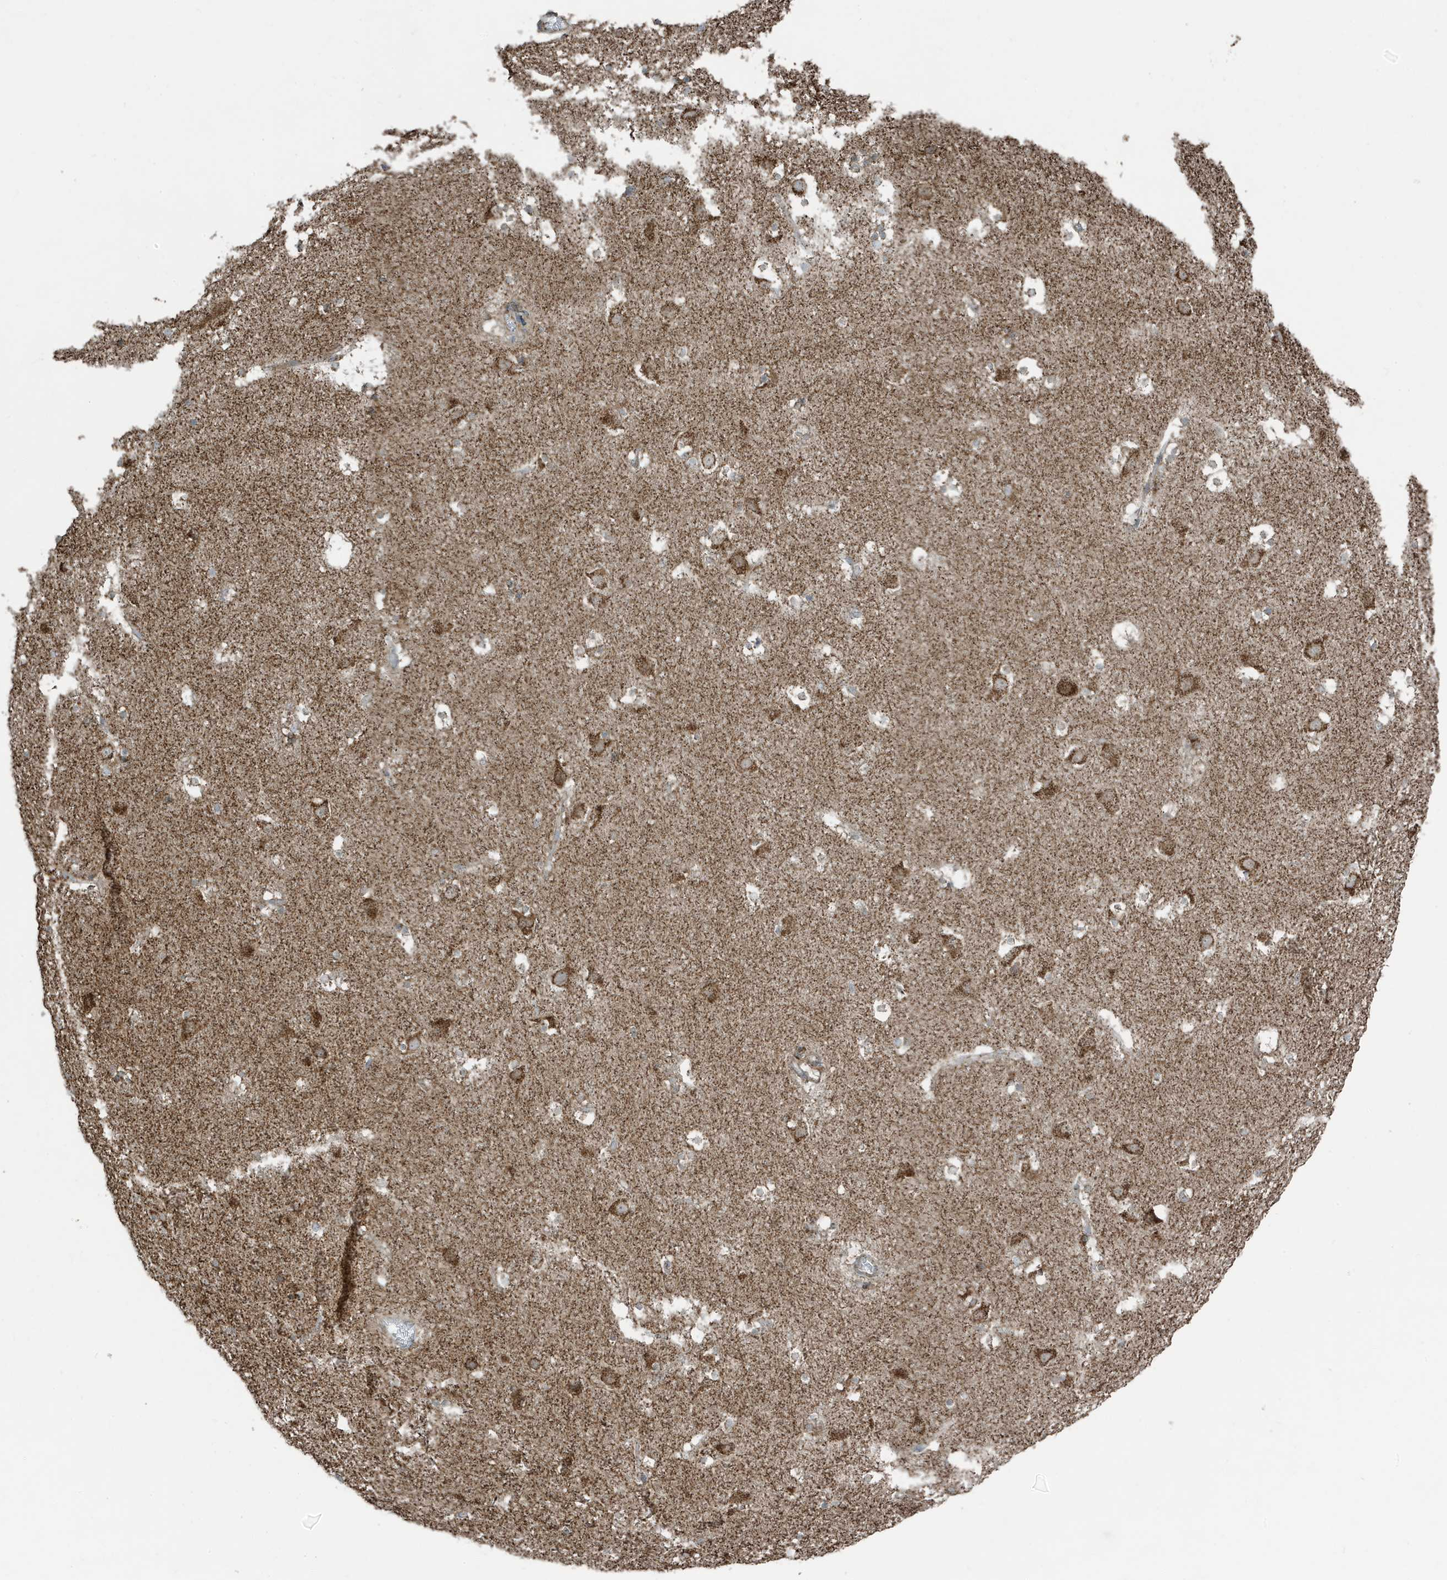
{"staining": {"intensity": "moderate", "quantity": "25%-75%", "location": "cytoplasmic/membranous"}, "tissue": "caudate", "cell_type": "Glial cells", "image_type": "normal", "snomed": [{"axis": "morphology", "description": "Normal tissue, NOS"}, {"axis": "topography", "description": "Lateral ventricle wall"}], "caption": "Approximately 25%-75% of glial cells in unremarkable caudate show moderate cytoplasmic/membranous protein positivity as visualized by brown immunohistochemical staining.", "gene": "GOLGA4", "patient": {"sex": "male", "age": 45}}